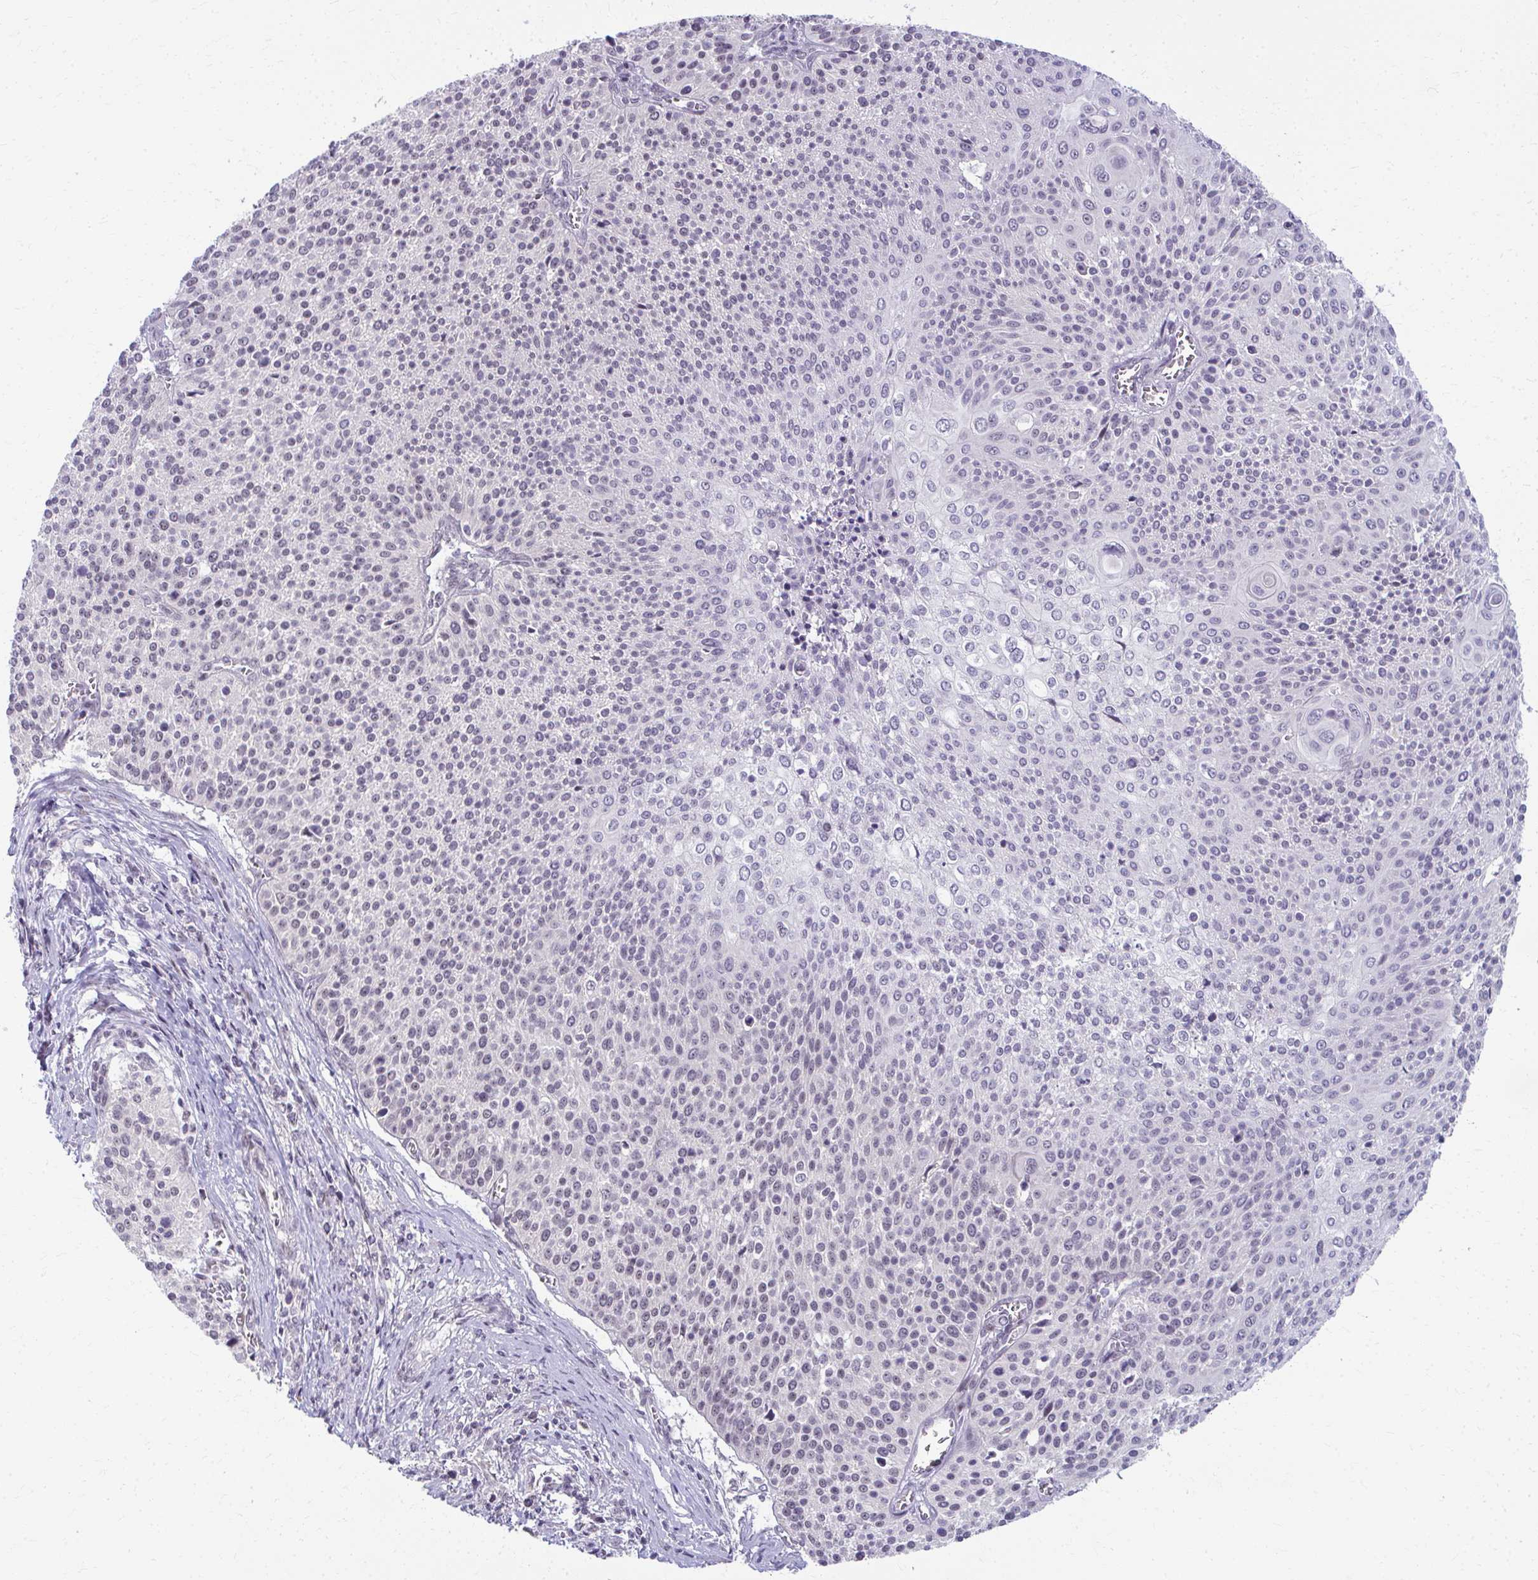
{"staining": {"intensity": "negative", "quantity": "none", "location": "none"}, "tissue": "cervical cancer", "cell_type": "Tumor cells", "image_type": "cancer", "snomed": [{"axis": "morphology", "description": "Squamous cell carcinoma, NOS"}, {"axis": "topography", "description": "Cervix"}], "caption": "Immunohistochemistry of squamous cell carcinoma (cervical) shows no staining in tumor cells.", "gene": "MAF1", "patient": {"sex": "female", "age": 31}}